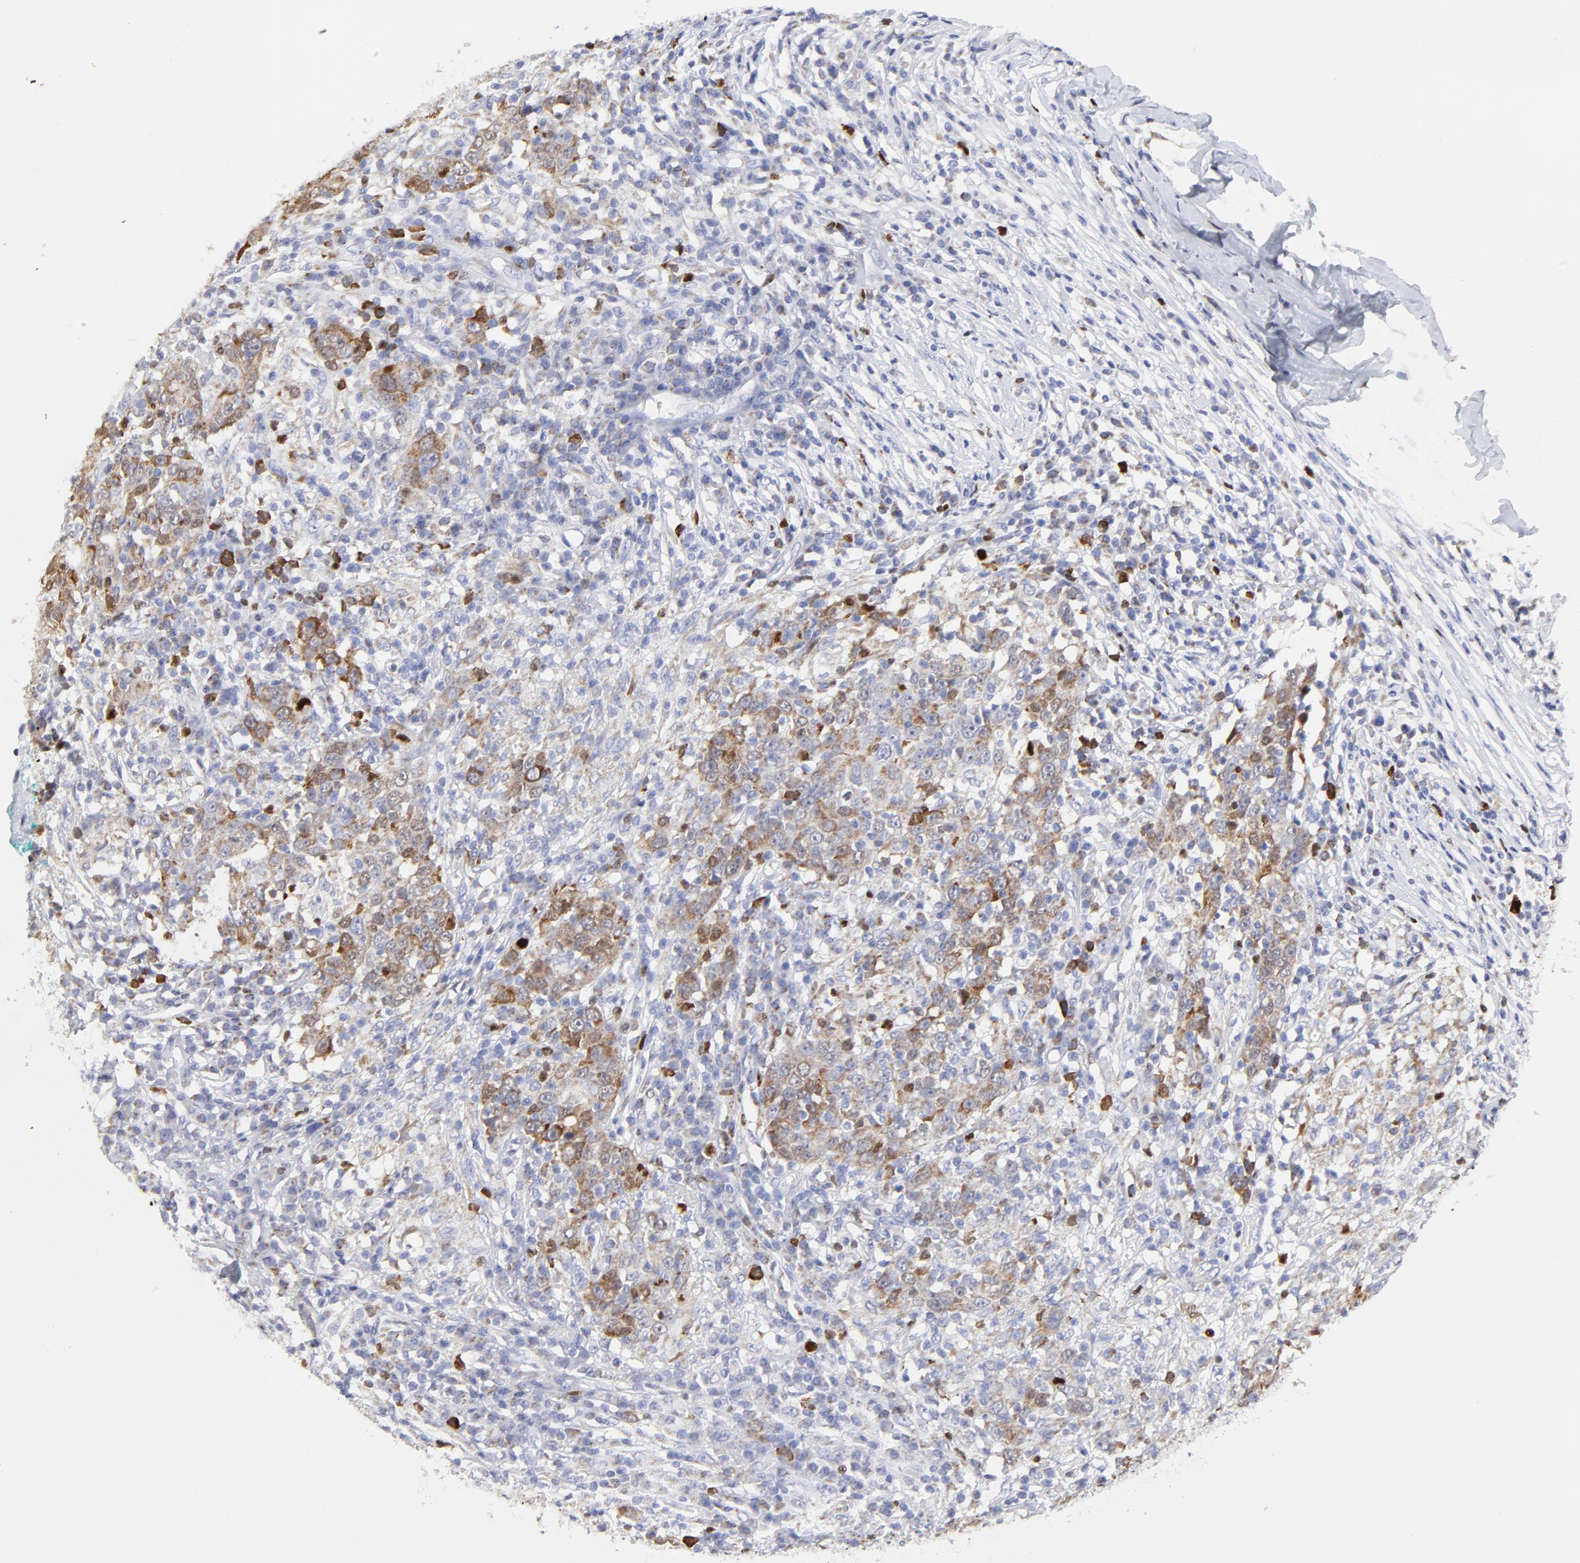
{"staining": {"intensity": "moderate", "quantity": ">75%", "location": "cytoplasmic/membranous"}, "tissue": "head and neck cancer", "cell_type": "Tumor cells", "image_type": "cancer", "snomed": [{"axis": "morphology", "description": "Adenocarcinoma, NOS"}, {"axis": "topography", "description": "Salivary gland"}, {"axis": "topography", "description": "Head-Neck"}], "caption": "There is medium levels of moderate cytoplasmic/membranous positivity in tumor cells of head and neck adenocarcinoma, as demonstrated by immunohistochemical staining (brown color).", "gene": "NCAPH", "patient": {"sex": "female", "age": 65}}